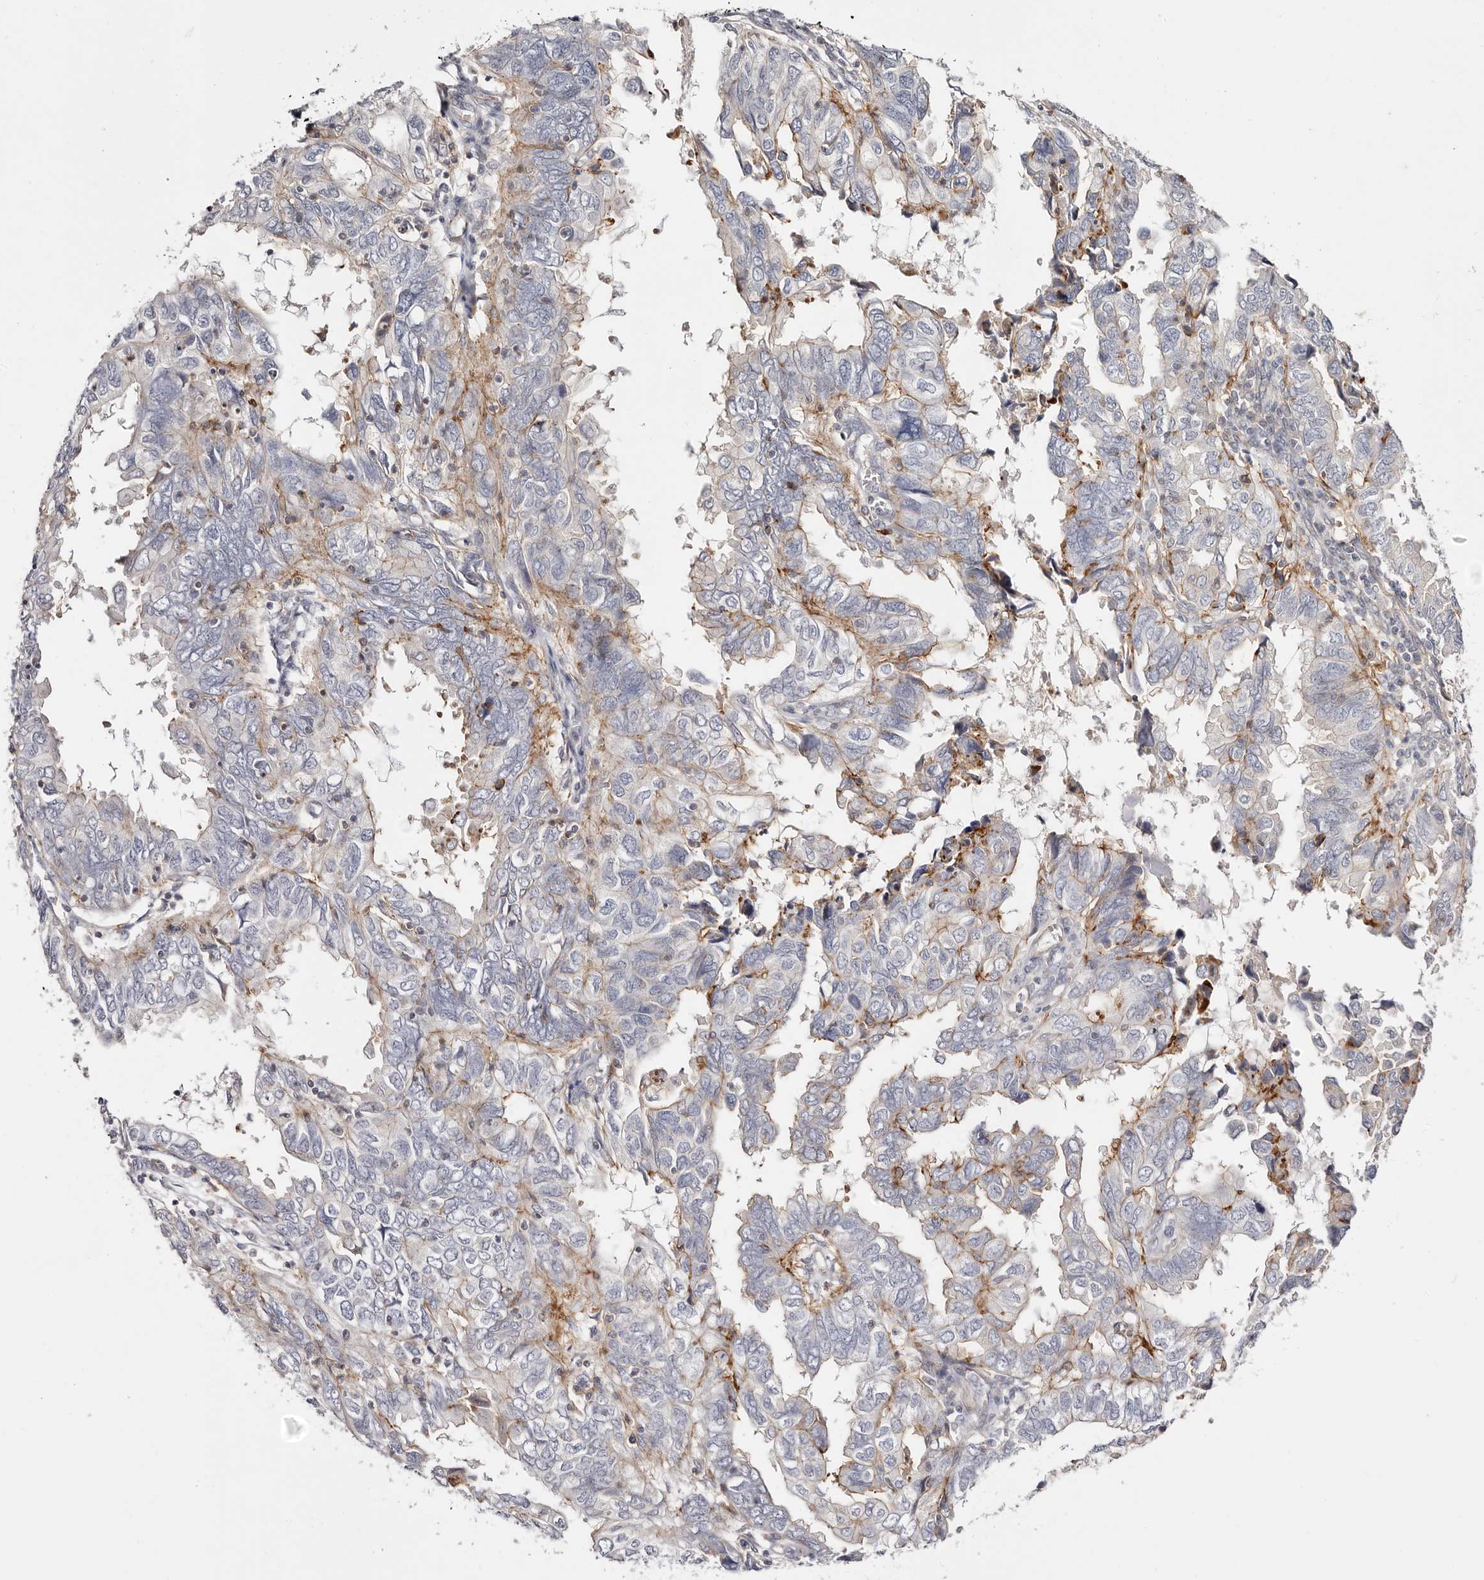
{"staining": {"intensity": "negative", "quantity": "none", "location": "none"}, "tissue": "endometrial cancer", "cell_type": "Tumor cells", "image_type": "cancer", "snomed": [{"axis": "morphology", "description": "Adenocarcinoma, NOS"}, {"axis": "topography", "description": "Uterus"}], "caption": "Immunohistochemistry (IHC) histopathology image of neoplastic tissue: human adenocarcinoma (endometrial) stained with DAB (3,3'-diaminobenzidine) shows no significant protein expression in tumor cells. (Immunohistochemistry, brightfield microscopy, high magnification).", "gene": "SLC35B2", "patient": {"sex": "female", "age": 77}}